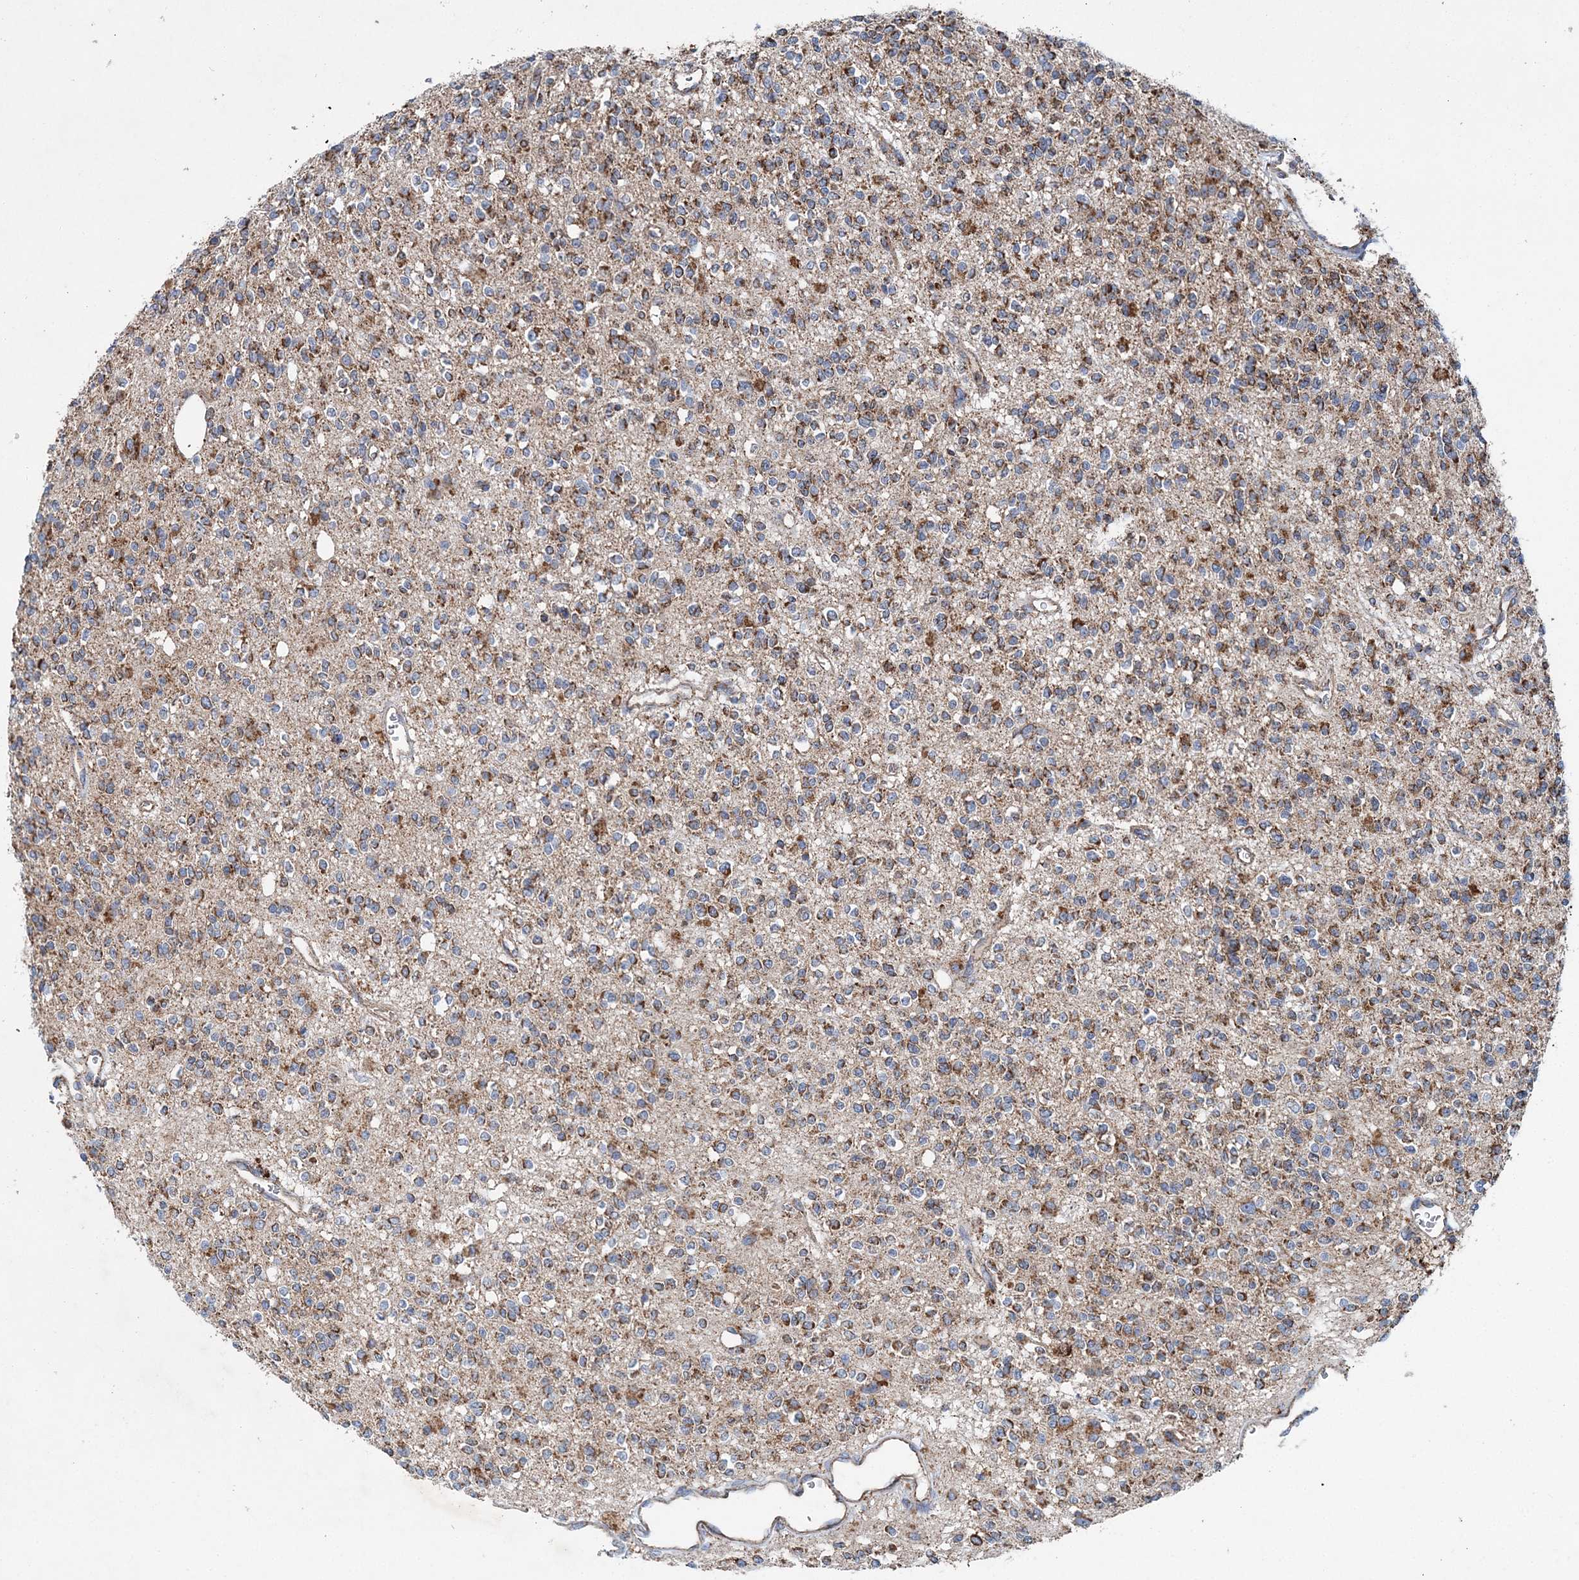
{"staining": {"intensity": "moderate", "quantity": ">75%", "location": "cytoplasmic/membranous"}, "tissue": "glioma", "cell_type": "Tumor cells", "image_type": "cancer", "snomed": [{"axis": "morphology", "description": "Glioma, malignant, High grade"}, {"axis": "topography", "description": "Brain"}], "caption": "Immunohistochemistry (IHC) histopathology image of human malignant glioma (high-grade) stained for a protein (brown), which shows medium levels of moderate cytoplasmic/membranous staining in about >75% of tumor cells.", "gene": "SPAG16", "patient": {"sex": "male", "age": 34}}